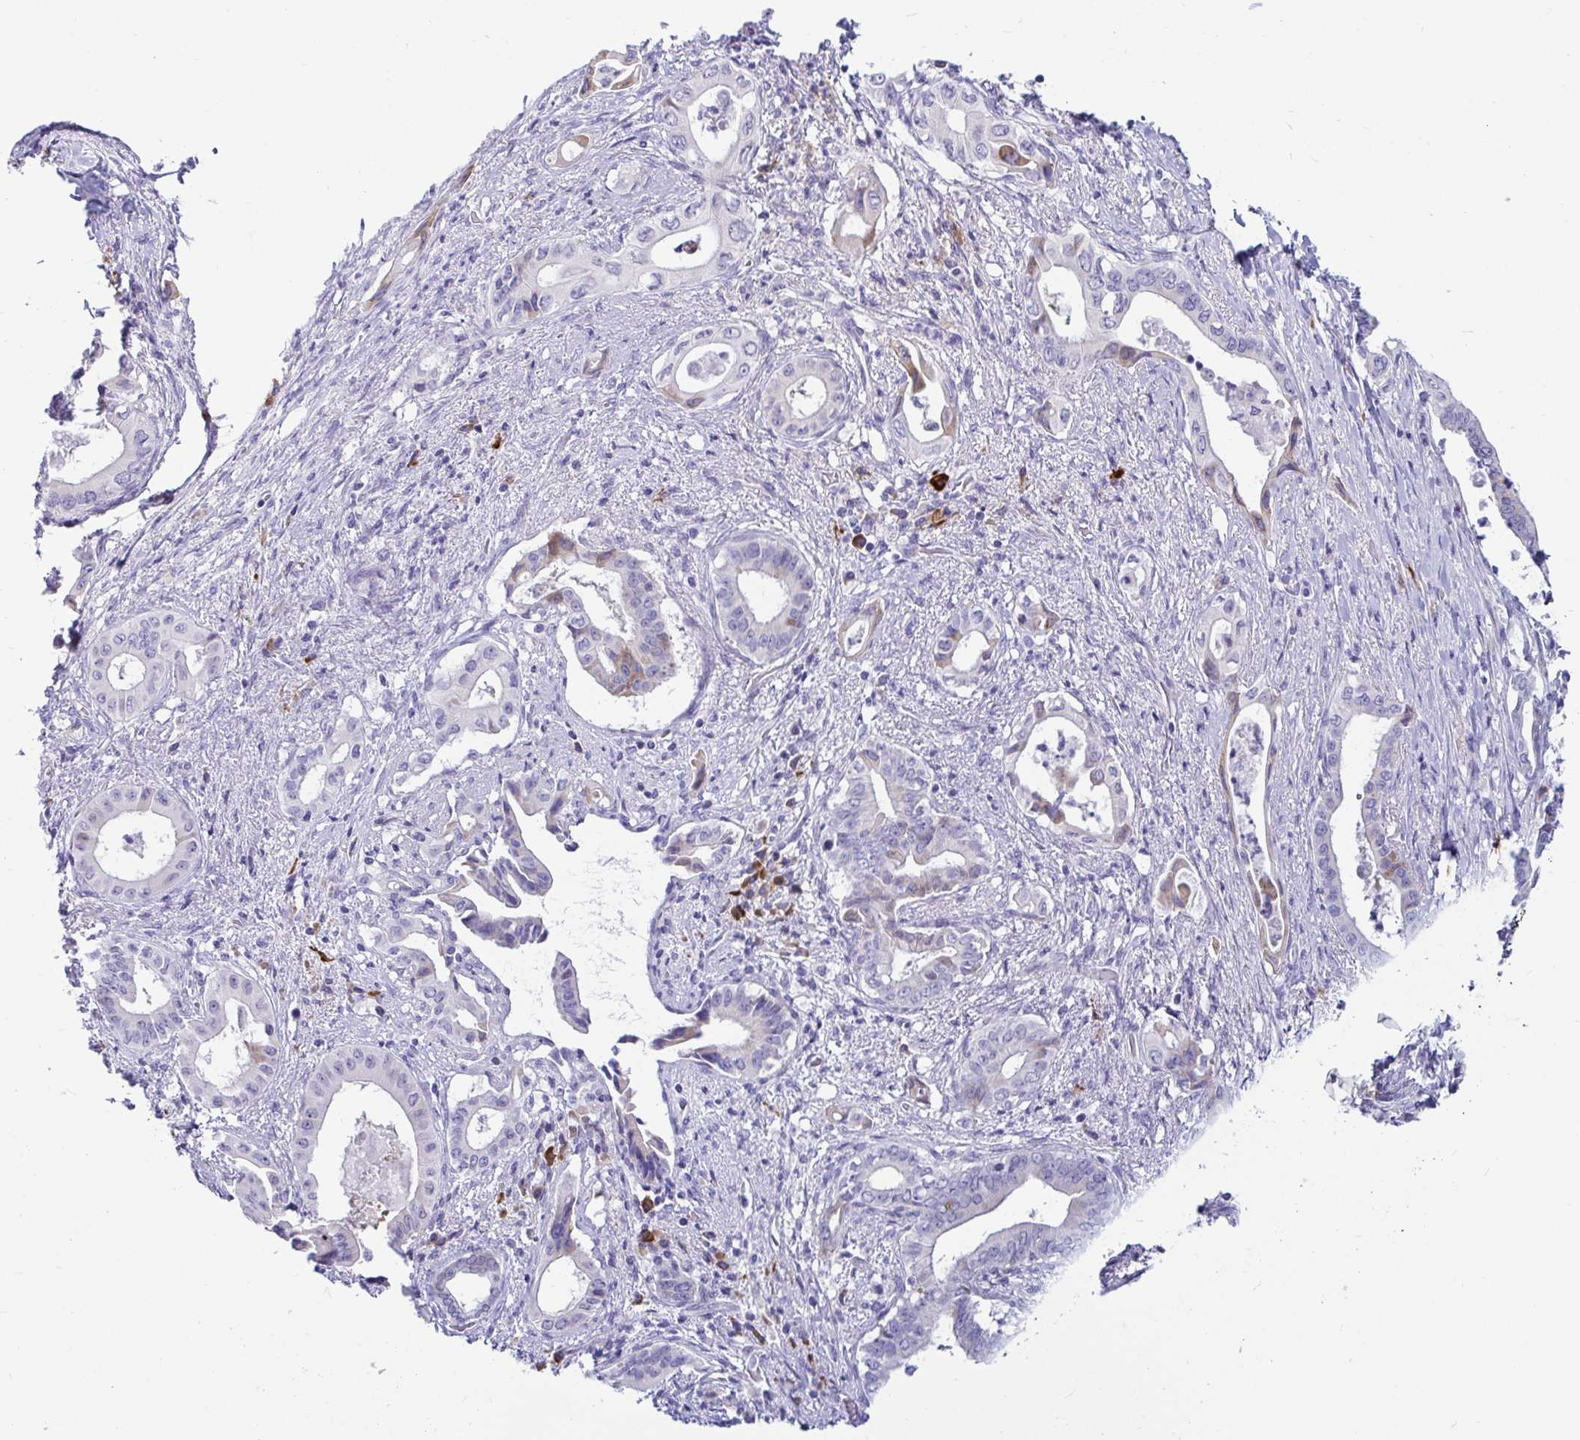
{"staining": {"intensity": "weak", "quantity": "<25%", "location": "cytoplasmic/membranous"}, "tissue": "pancreatic cancer", "cell_type": "Tumor cells", "image_type": "cancer", "snomed": [{"axis": "morphology", "description": "Adenocarcinoma, NOS"}, {"axis": "topography", "description": "Pancreas"}], "caption": "The micrograph shows no significant staining in tumor cells of pancreatic cancer (adenocarcinoma).", "gene": "TFPI2", "patient": {"sex": "female", "age": 77}}